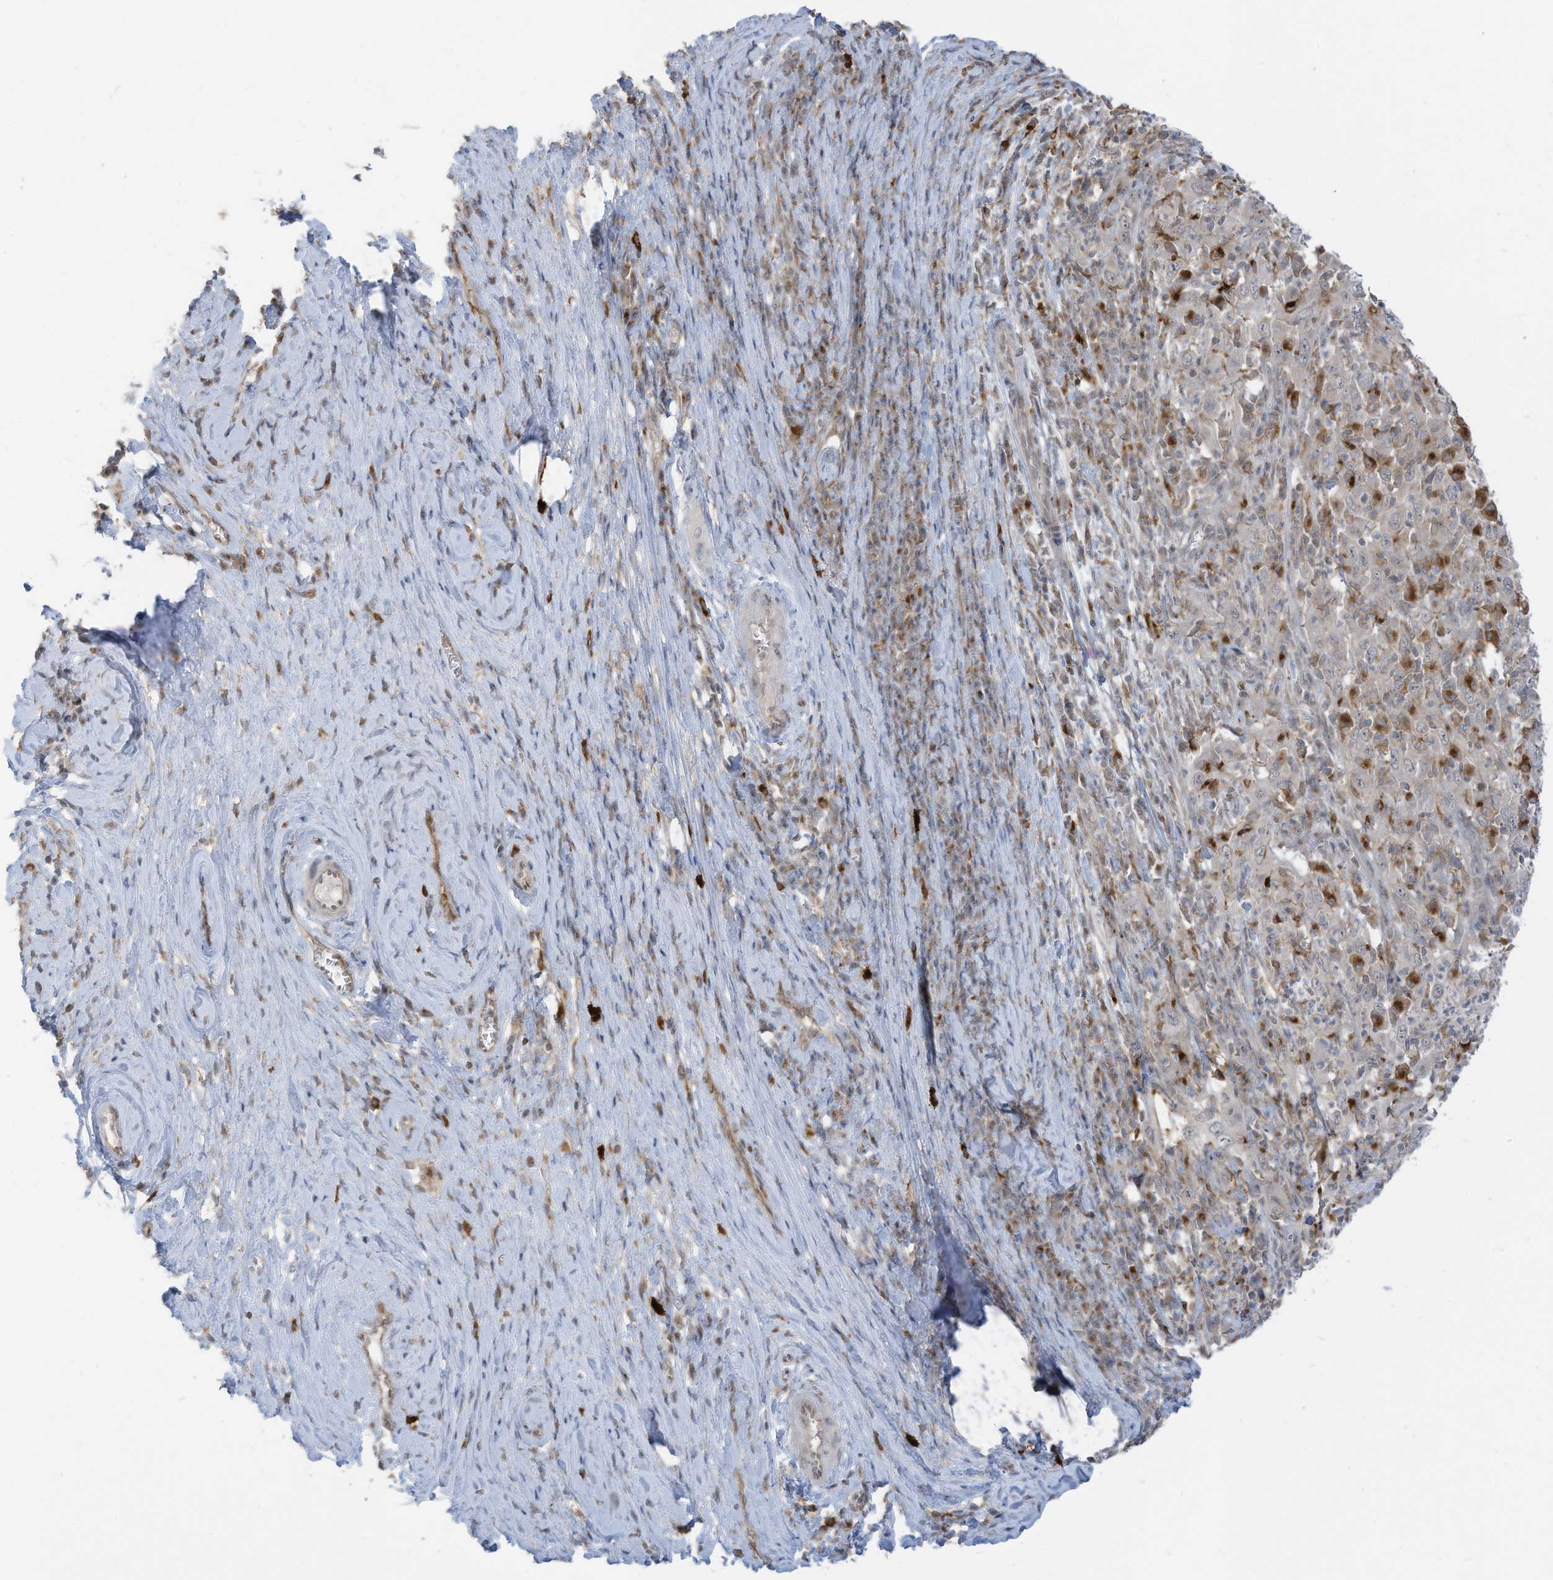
{"staining": {"intensity": "moderate", "quantity": "<25%", "location": "cytoplasmic/membranous"}, "tissue": "cervical cancer", "cell_type": "Tumor cells", "image_type": "cancer", "snomed": [{"axis": "morphology", "description": "Squamous cell carcinoma, NOS"}, {"axis": "topography", "description": "Cervix"}], "caption": "Immunohistochemistry (IHC) of cervical cancer (squamous cell carcinoma) reveals low levels of moderate cytoplasmic/membranous expression in approximately <25% of tumor cells.", "gene": "DZIP3", "patient": {"sex": "female", "age": 46}}